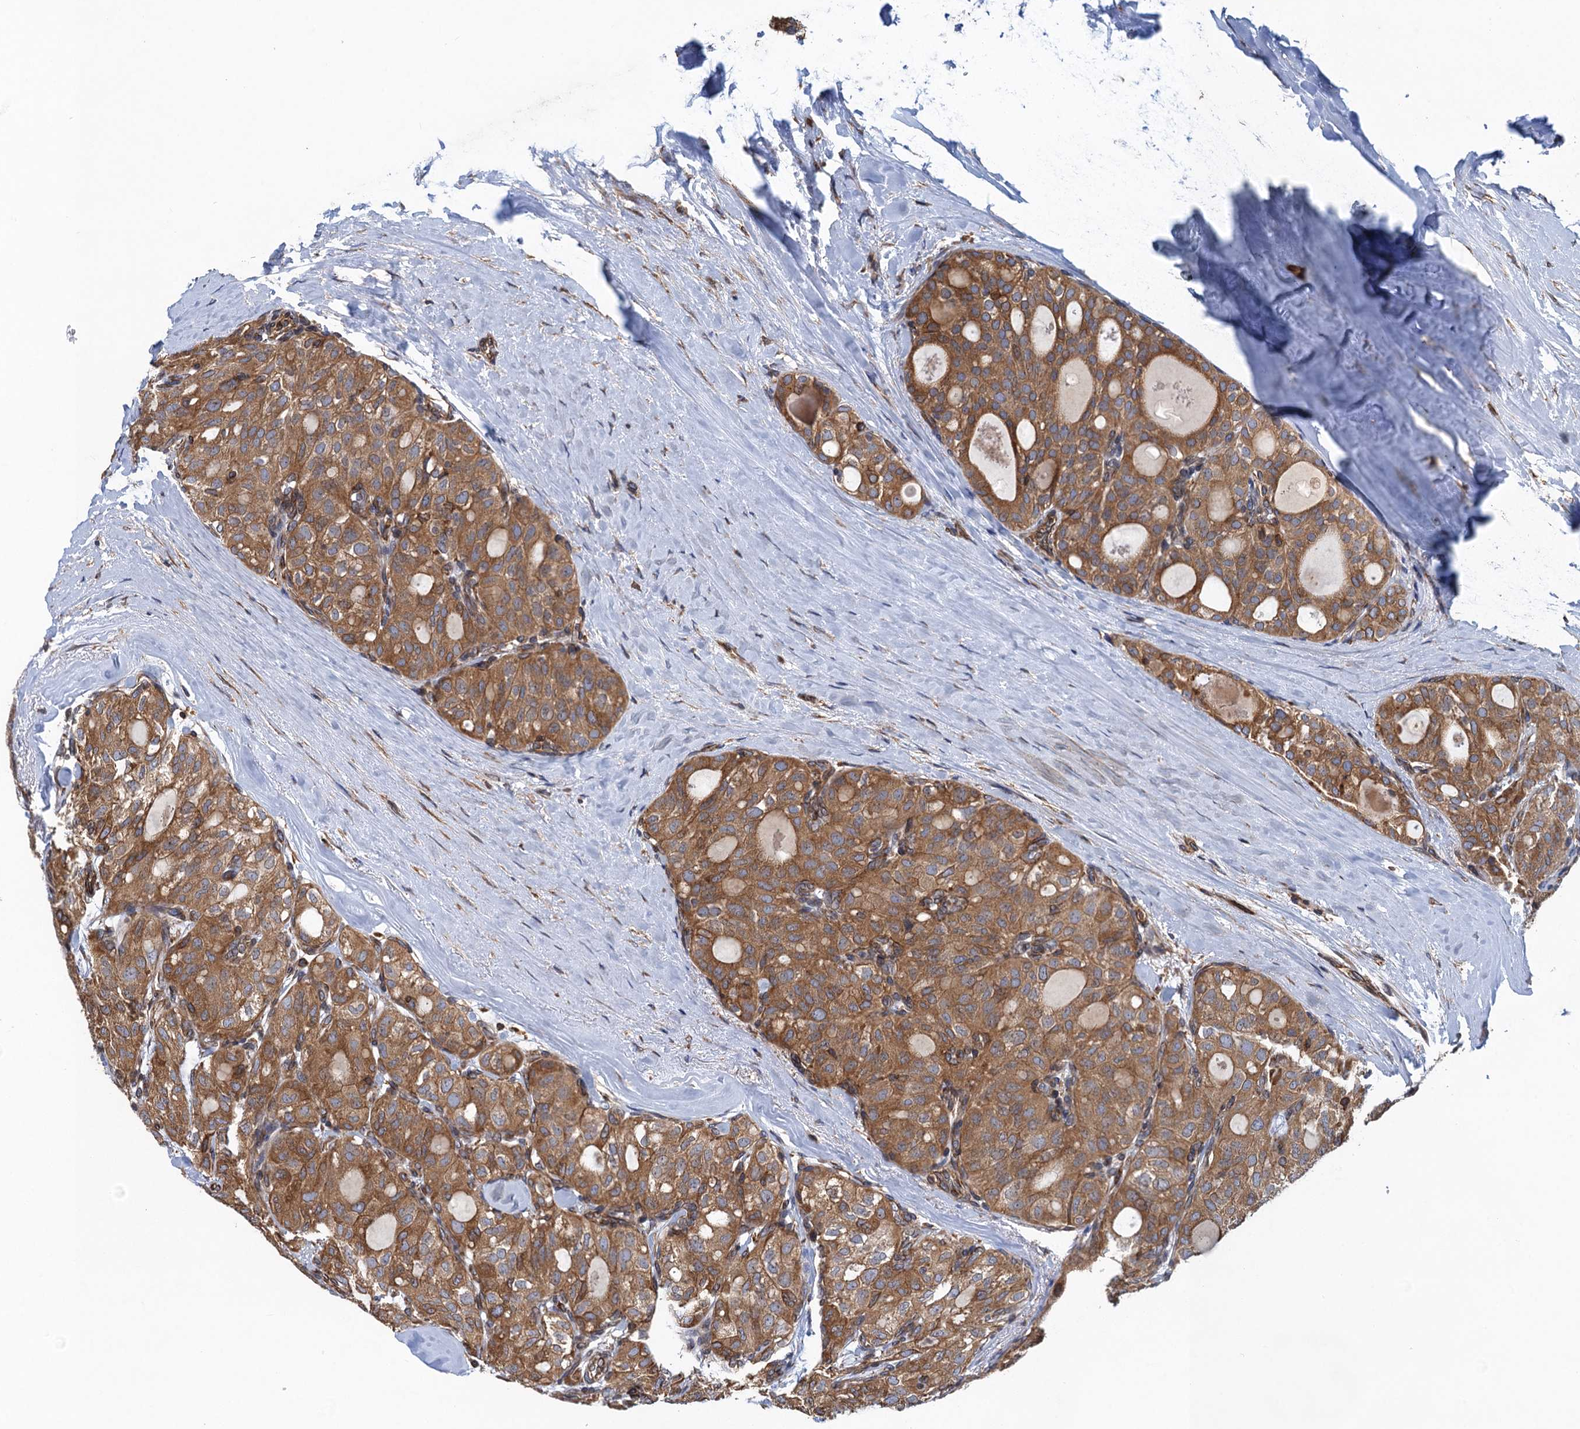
{"staining": {"intensity": "moderate", "quantity": ">75%", "location": "cytoplasmic/membranous"}, "tissue": "thyroid cancer", "cell_type": "Tumor cells", "image_type": "cancer", "snomed": [{"axis": "morphology", "description": "Follicular adenoma carcinoma, NOS"}, {"axis": "topography", "description": "Thyroid gland"}], "caption": "Tumor cells show medium levels of moderate cytoplasmic/membranous staining in about >75% of cells in follicular adenoma carcinoma (thyroid). (Stains: DAB in brown, nuclei in blue, Microscopy: brightfield microscopy at high magnification).", "gene": "ARMC5", "patient": {"sex": "male", "age": 75}}